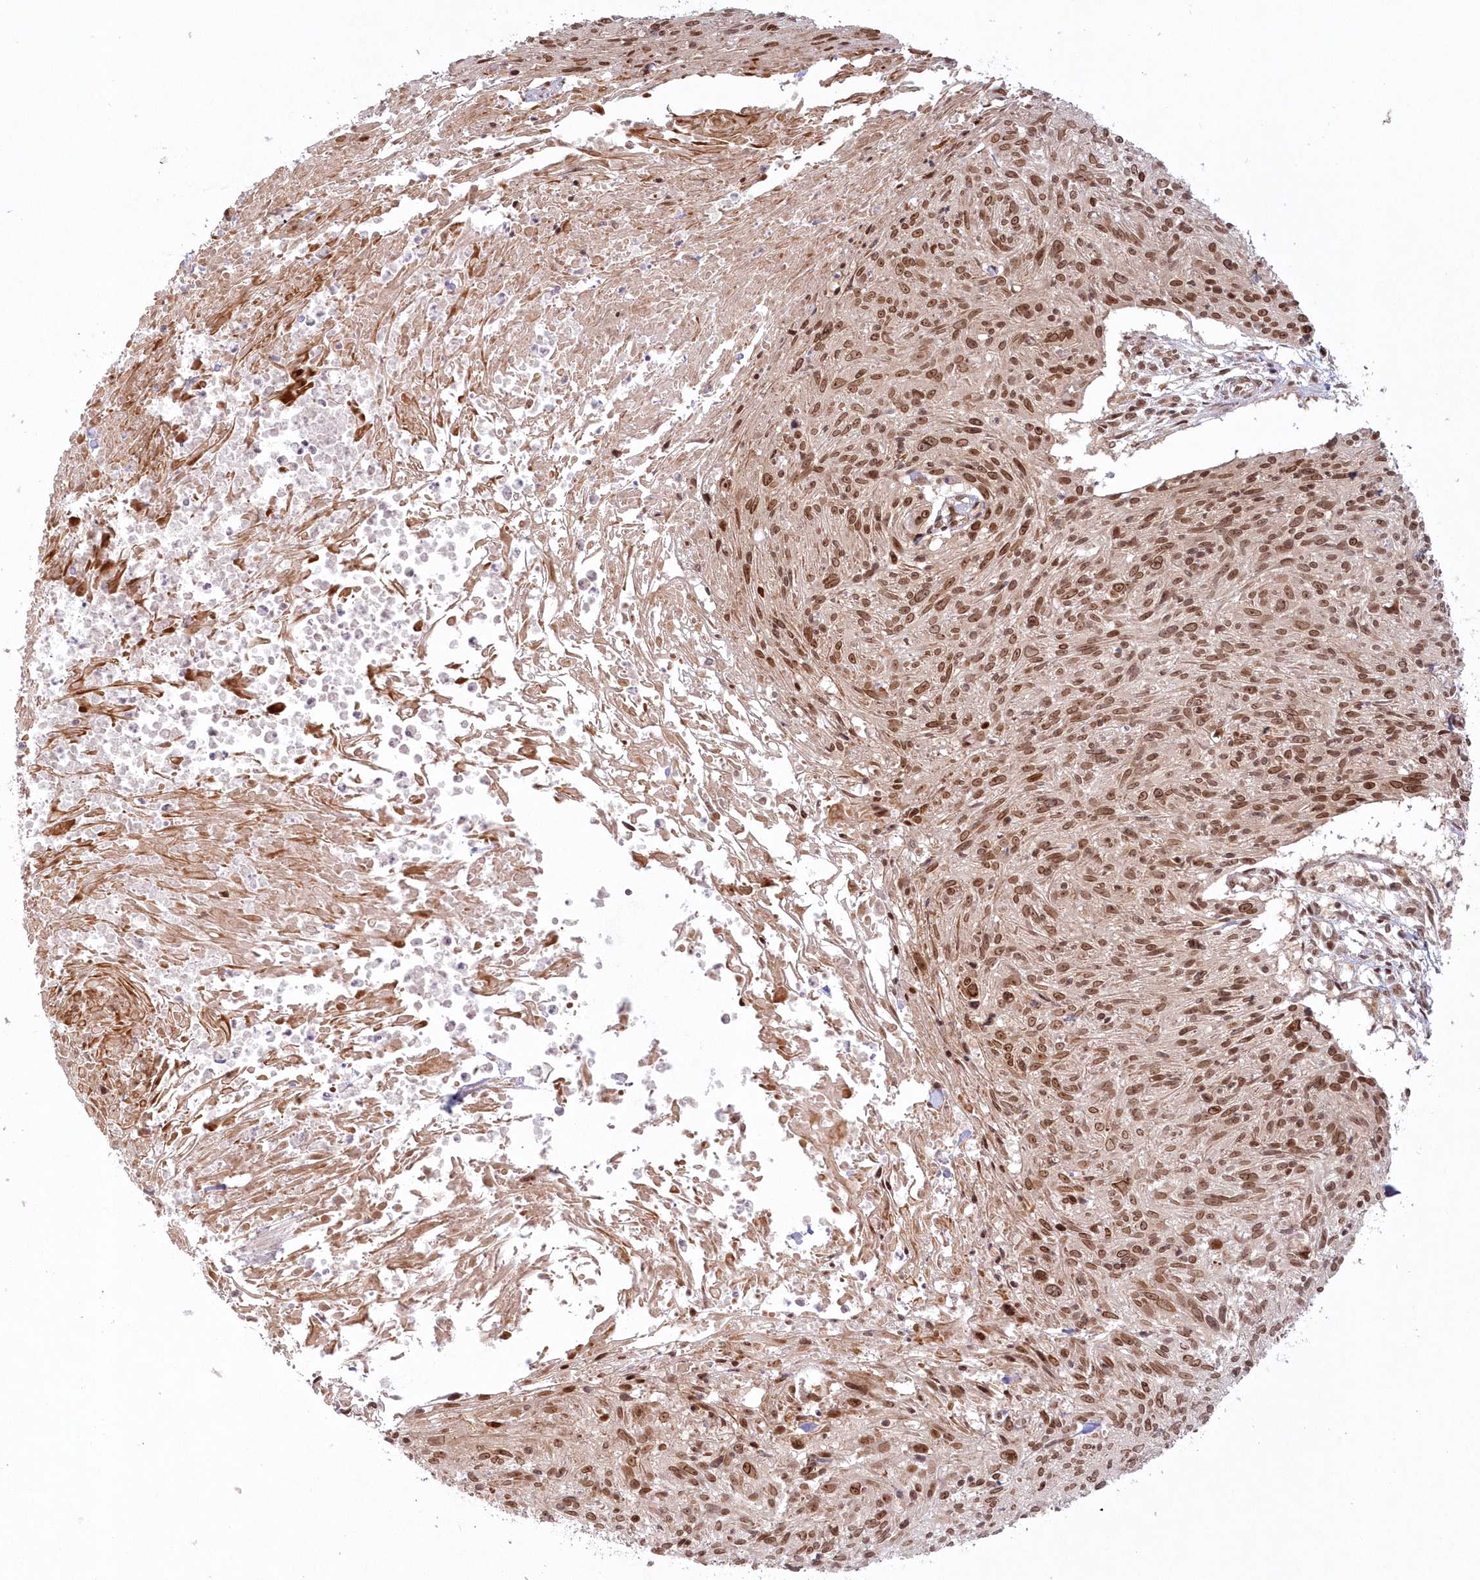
{"staining": {"intensity": "moderate", "quantity": ">75%", "location": "nuclear"}, "tissue": "cervical cancer", "cell_type": "Tumor cells", "image_type": "cancer", "snomed": [{"axis": "morphology", "description": "Squamous cell carcinoma, NOS"}, {"axis": "topography", "description": "Cervix"}], "caption": "Human cervical squamous cell carcinoma stained with a protein marker displays moderate staining in tumor cells.", "gene": "TOGARAM2", "patient": {"sex": "female", "age": 51}}